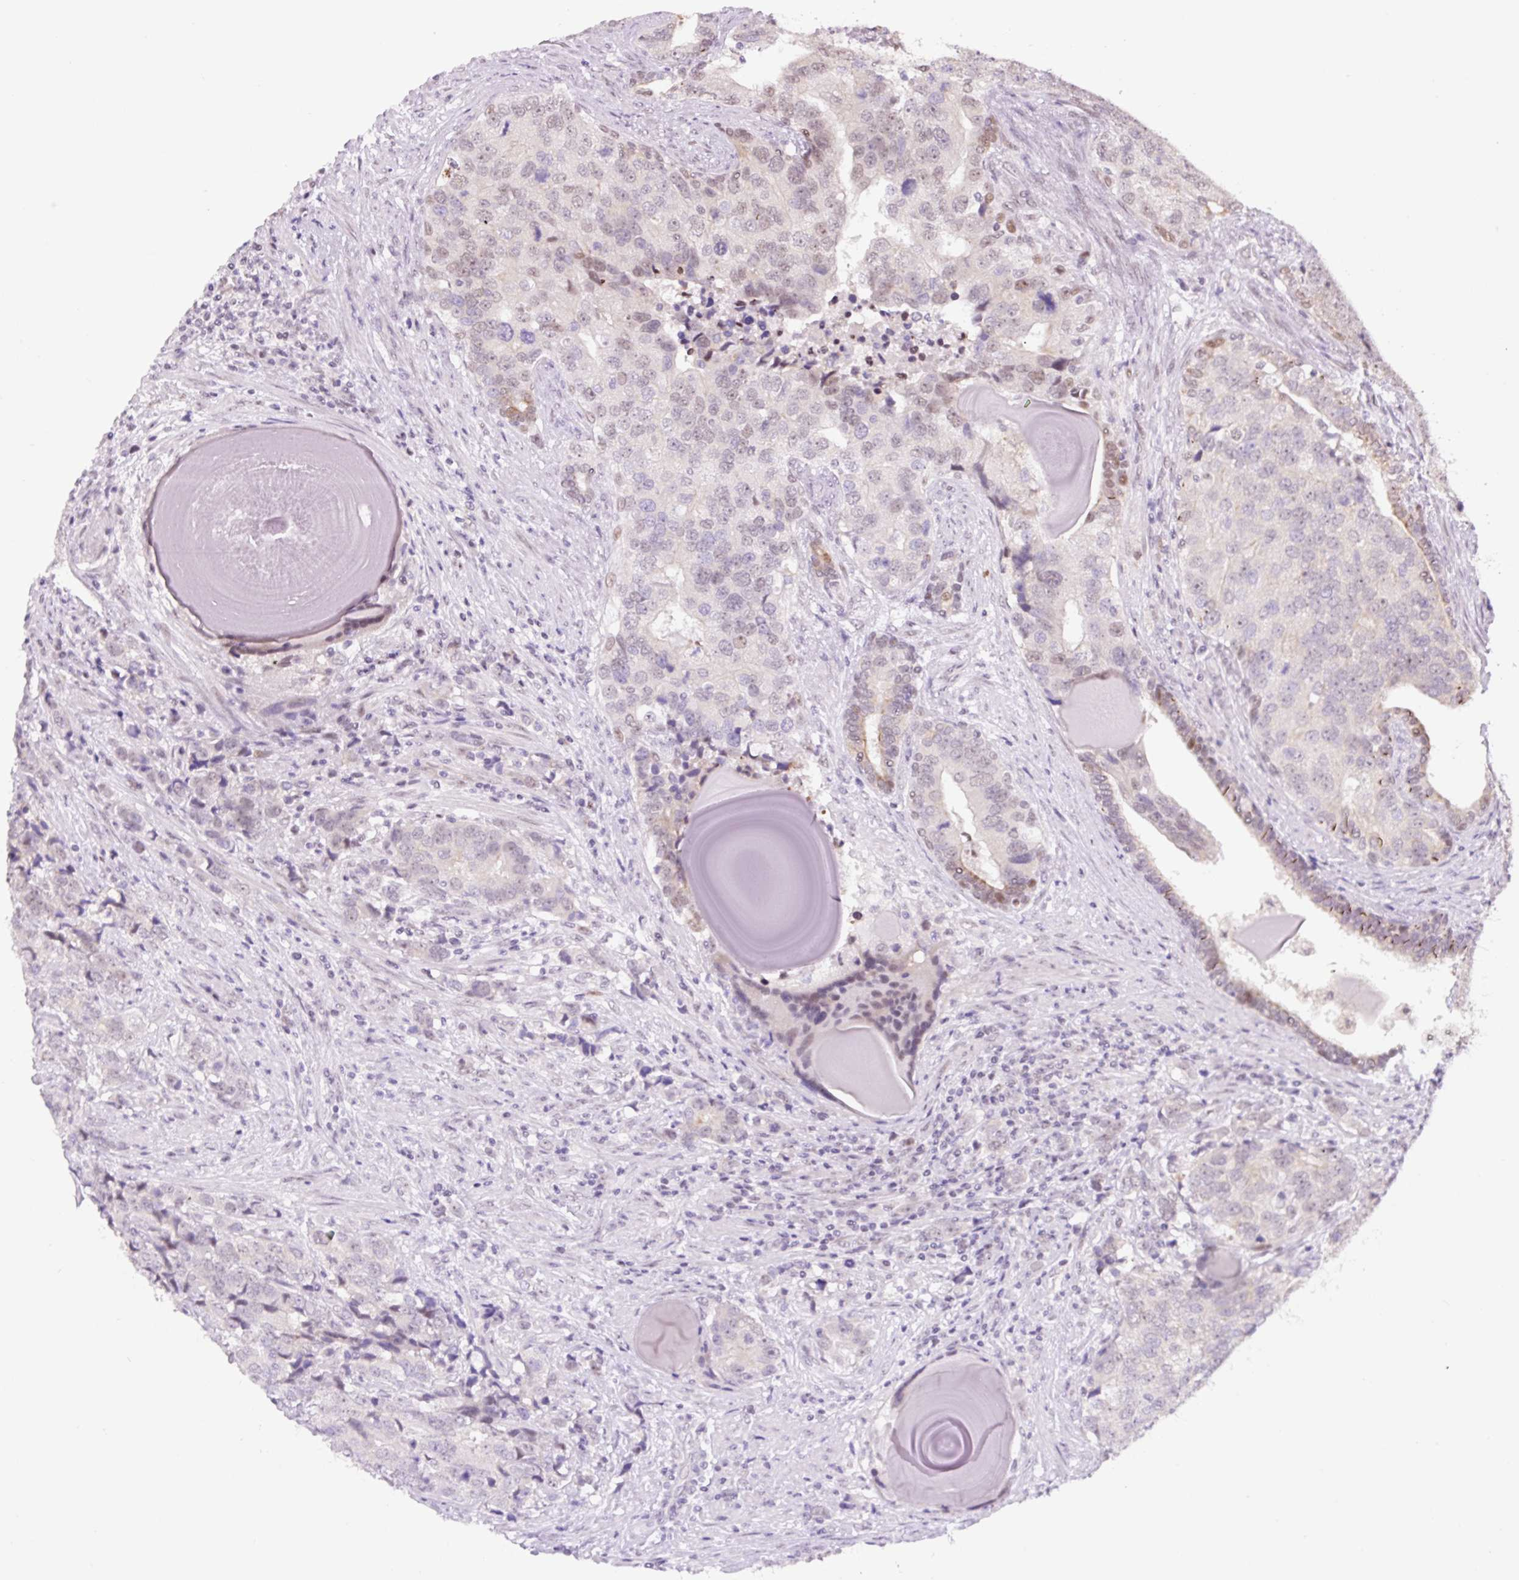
{"staining": {"intensity": "weak", "quantity": "<25%", "location": "nuclear"}, "tissue": "prostate cancer", "cell_type": "Tumor cells", "image_type": "cancer", "snomed": [{"axis": "morphology", "description": "Adenocarcinoma, High grade"}, {"axis": "topography", "description": "Prostate"}], "caption": "A high-resolution image shows immunohistochemistry (IHC) staining of prostate cancer (adenocarcinoma (high-grade)), which demonstrates no significant staining in tumor cells.", "gene": "TAF1A", "patient": {"sex": "male", "age": 68}}